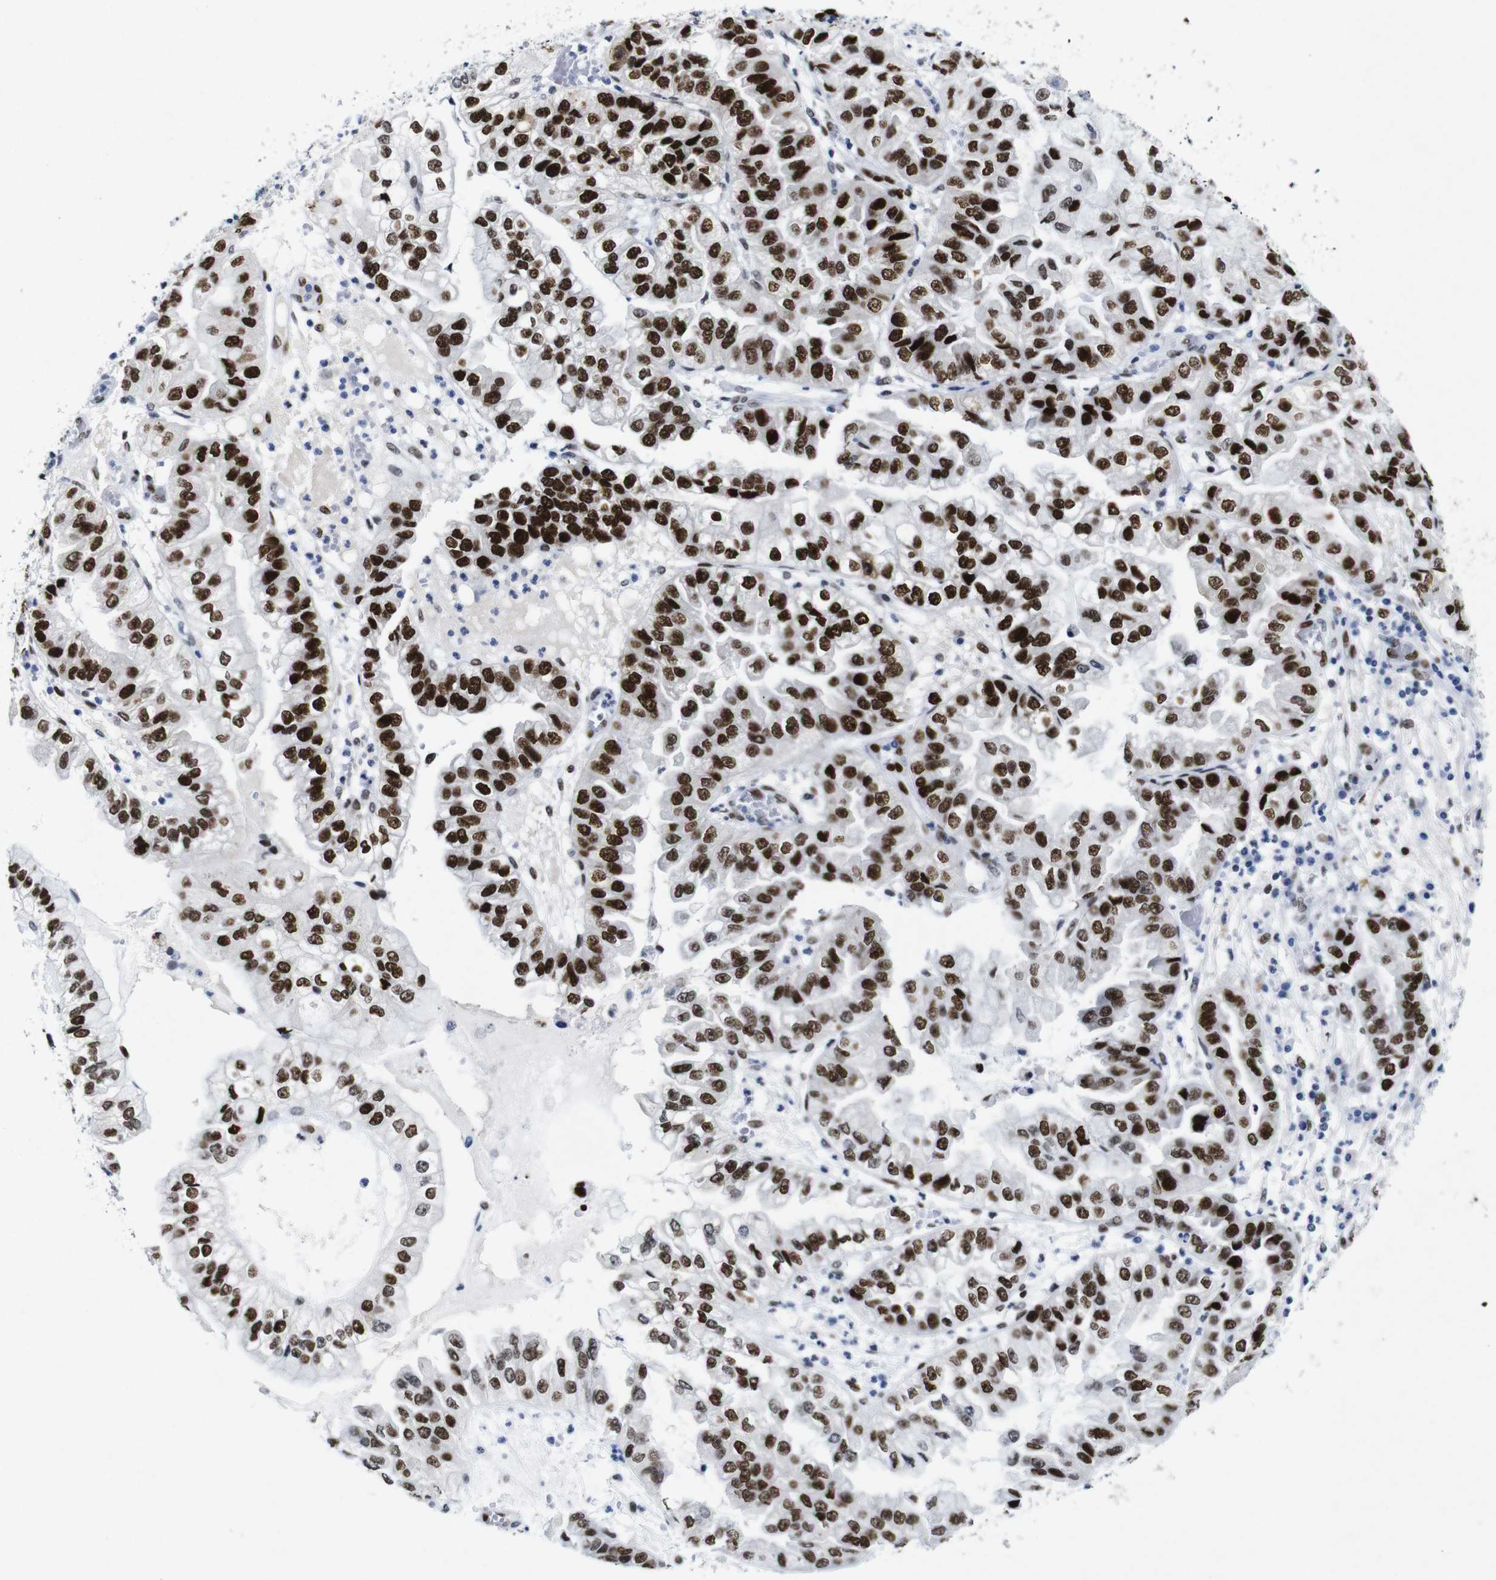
{"staining": {"intensity": "strong", "quantity": ">75%", "location": "nuclear"}, "tissue": "liver cancer", "cell_type": "Tumor cells", "image_type": "cancer", "snomed": [{"axis": "morphology", "description": "Cholangiocarcinoma"}, {"axis": "topography", "description": "Liver"}], "caption": "Human liver cancer (cholangiocarcinoma) stained for a protein (brown) shows strong nuclear positive positivity in about >75% of tumor cells.", "gene": "FOSL2", "patient": {"sex": "female", "age": 79}}